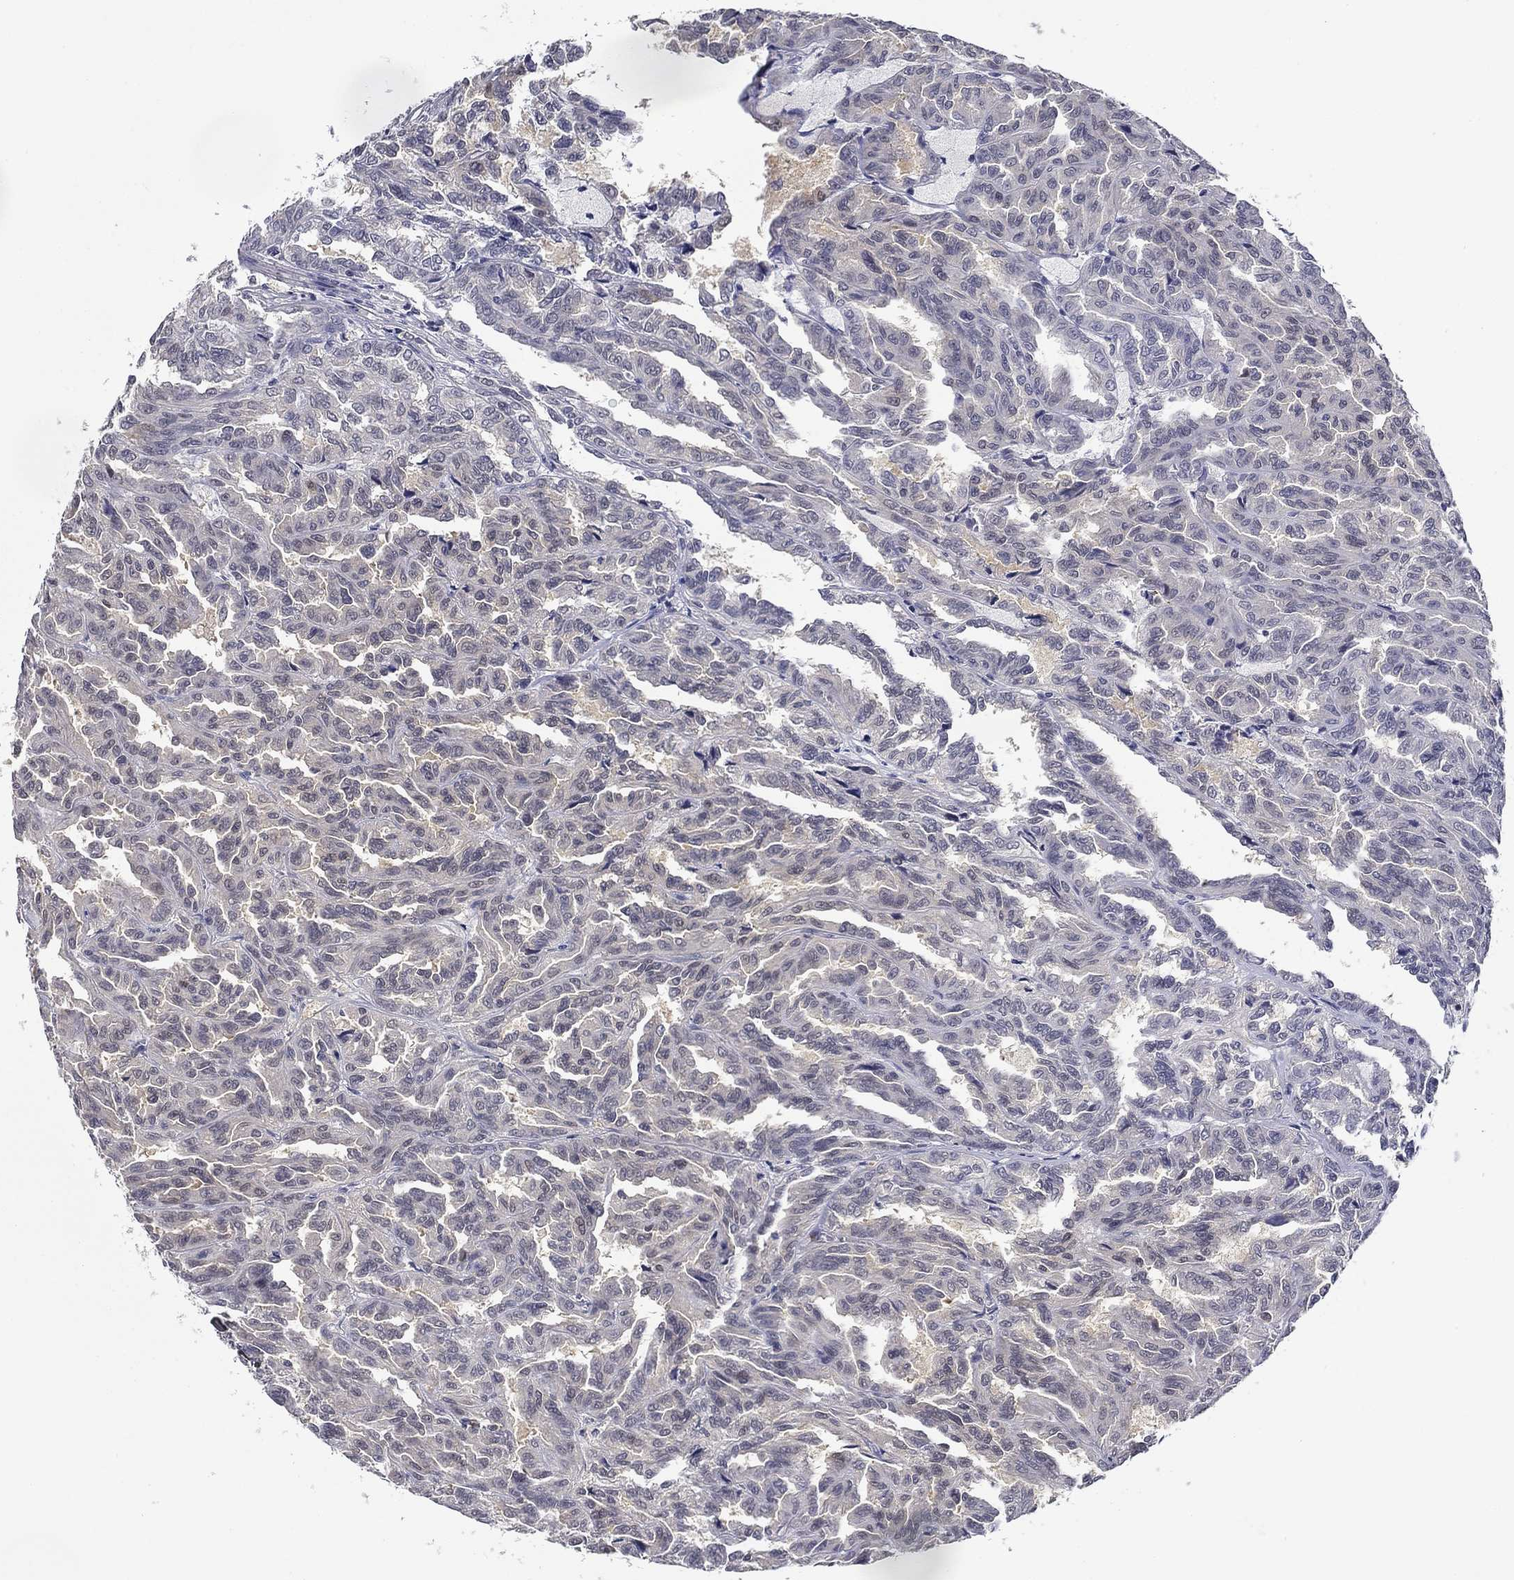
{"staining": {"intensity": "negative", "quantity": "none", "location": "none"}, "tissue": "renal cancer", "cell_type": "Tumor cells", "image_type": "cancer", "snomed": [{"axis": "morphology", "description": "Adenocarcinoma, NOS"}, {"axis": "topography", "description": "Kidney"}], "caption": "Tumor cells are negative for brown protein staining in renal cancer (adenocarcinoma).", "gene": "DDTL", "patient": {"sex": "male", "age": 79}}